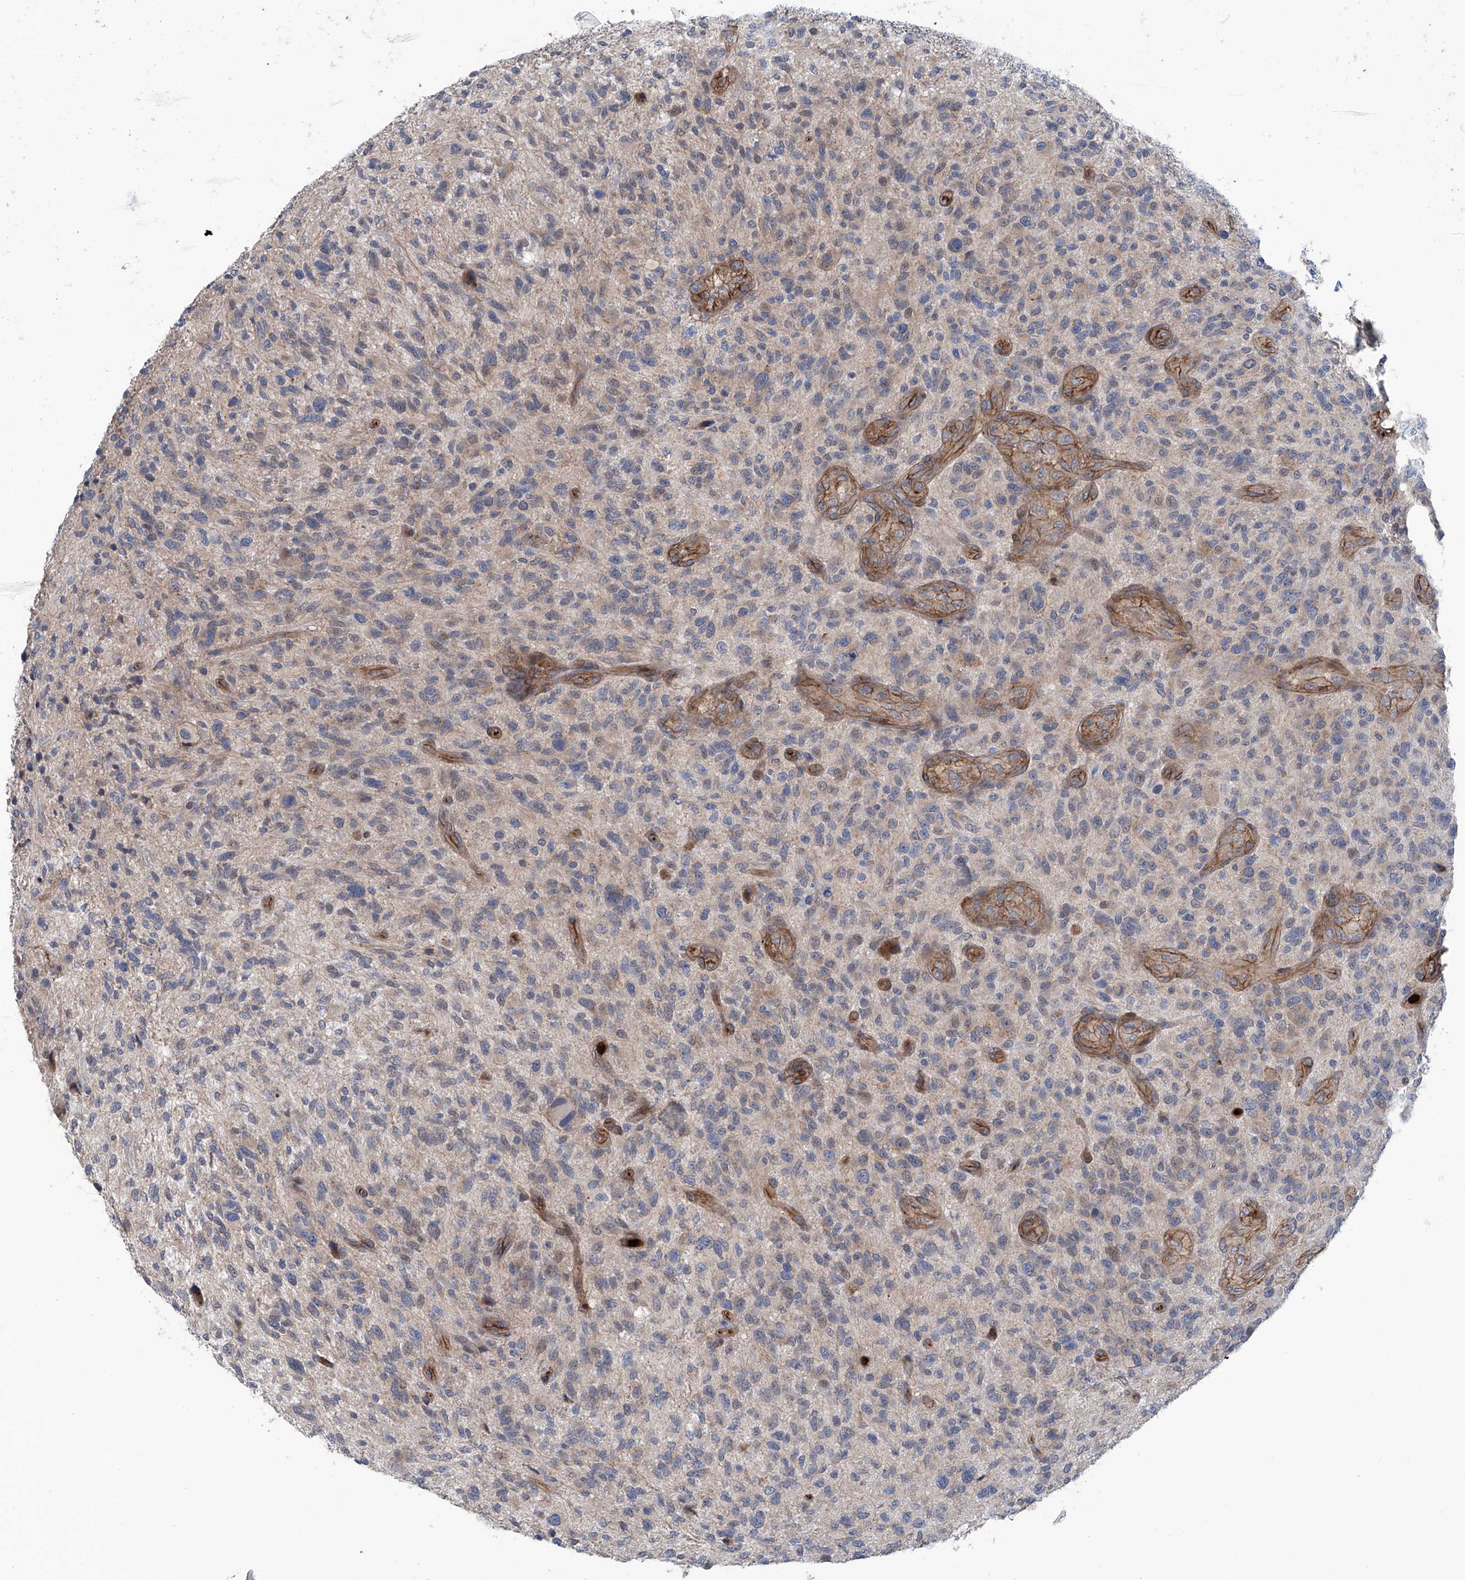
{"staining": {"intensity": "negative", "quantity": "none", "location": "none"}, "tissue": "glioma", "cell_type": "Tumor cells", "image_type": "cancer", "snomed": [{"axis": "morphology", "description": "Glioma, malignant, High grade"}, {"axis": "topography", "description": "Brain"}], "caption": "Malignant glioma (high-grade) was stained to show a protein in brown. There is no significant staining in tumor cells.", "gene": "EIF2D", "patient": {"sex": "male", "age": 47}}